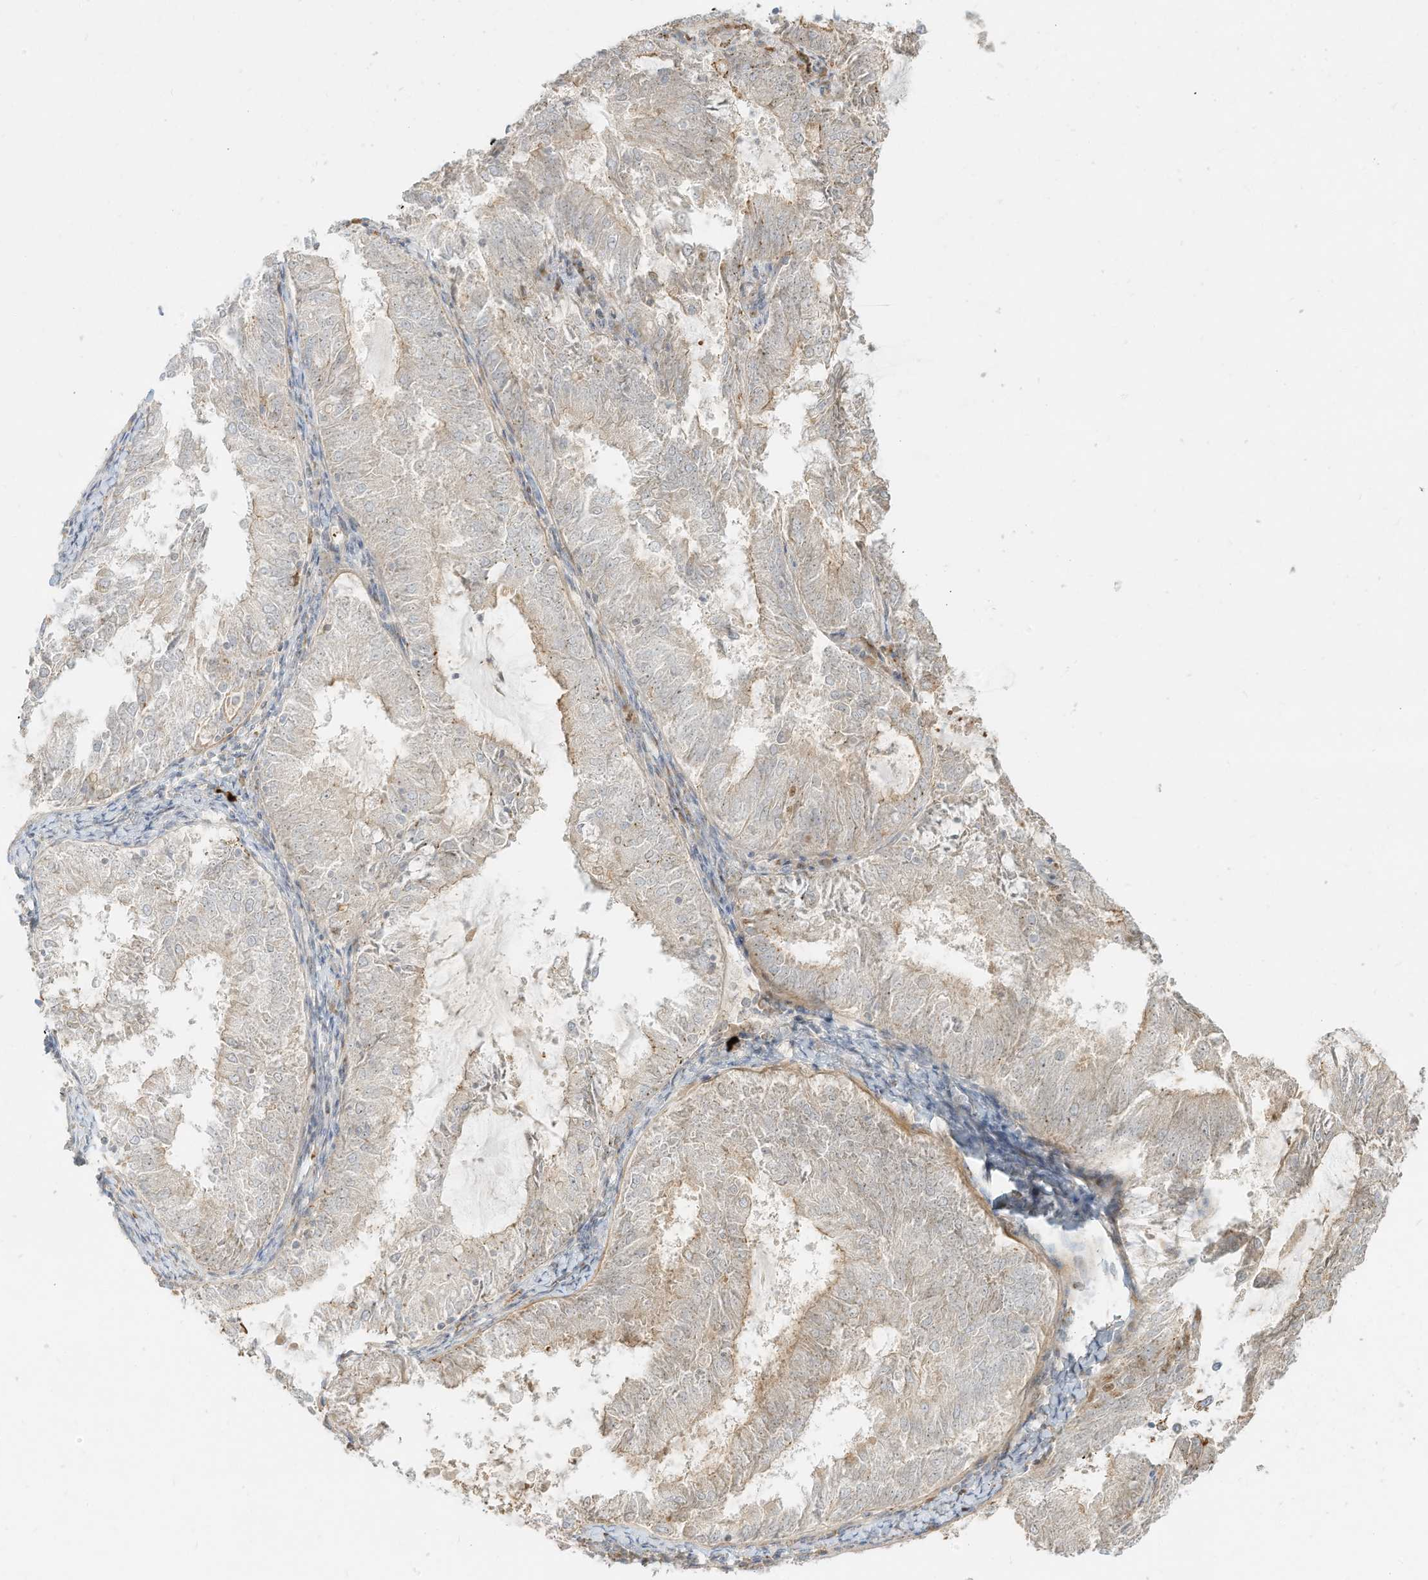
{"staining": {"intensity": "weak", "quantity": "<25%", "location": "cytoplasmic/membranous"}, "tissue": "endometrial cancer", "cell_type": "Tumor cells", "image_type": "cancer", "snomed": [{"axis": "morphology", "description": "Adenocarcinoma, NOS"}, {"axis": "topography", "description": "Endometrium"}], "caption": "The IHC histopathology image has no significant staining in tumor cells of adenocarcinoma (endometrial) tissue. The staining was performed using DAB to visualize the protein expression in brown, while the nuclei were stained in blue with hematoxylin (Magnification: 20x).", "gene": "OFD1", "patient": {"sex": "female", "age": 57}}